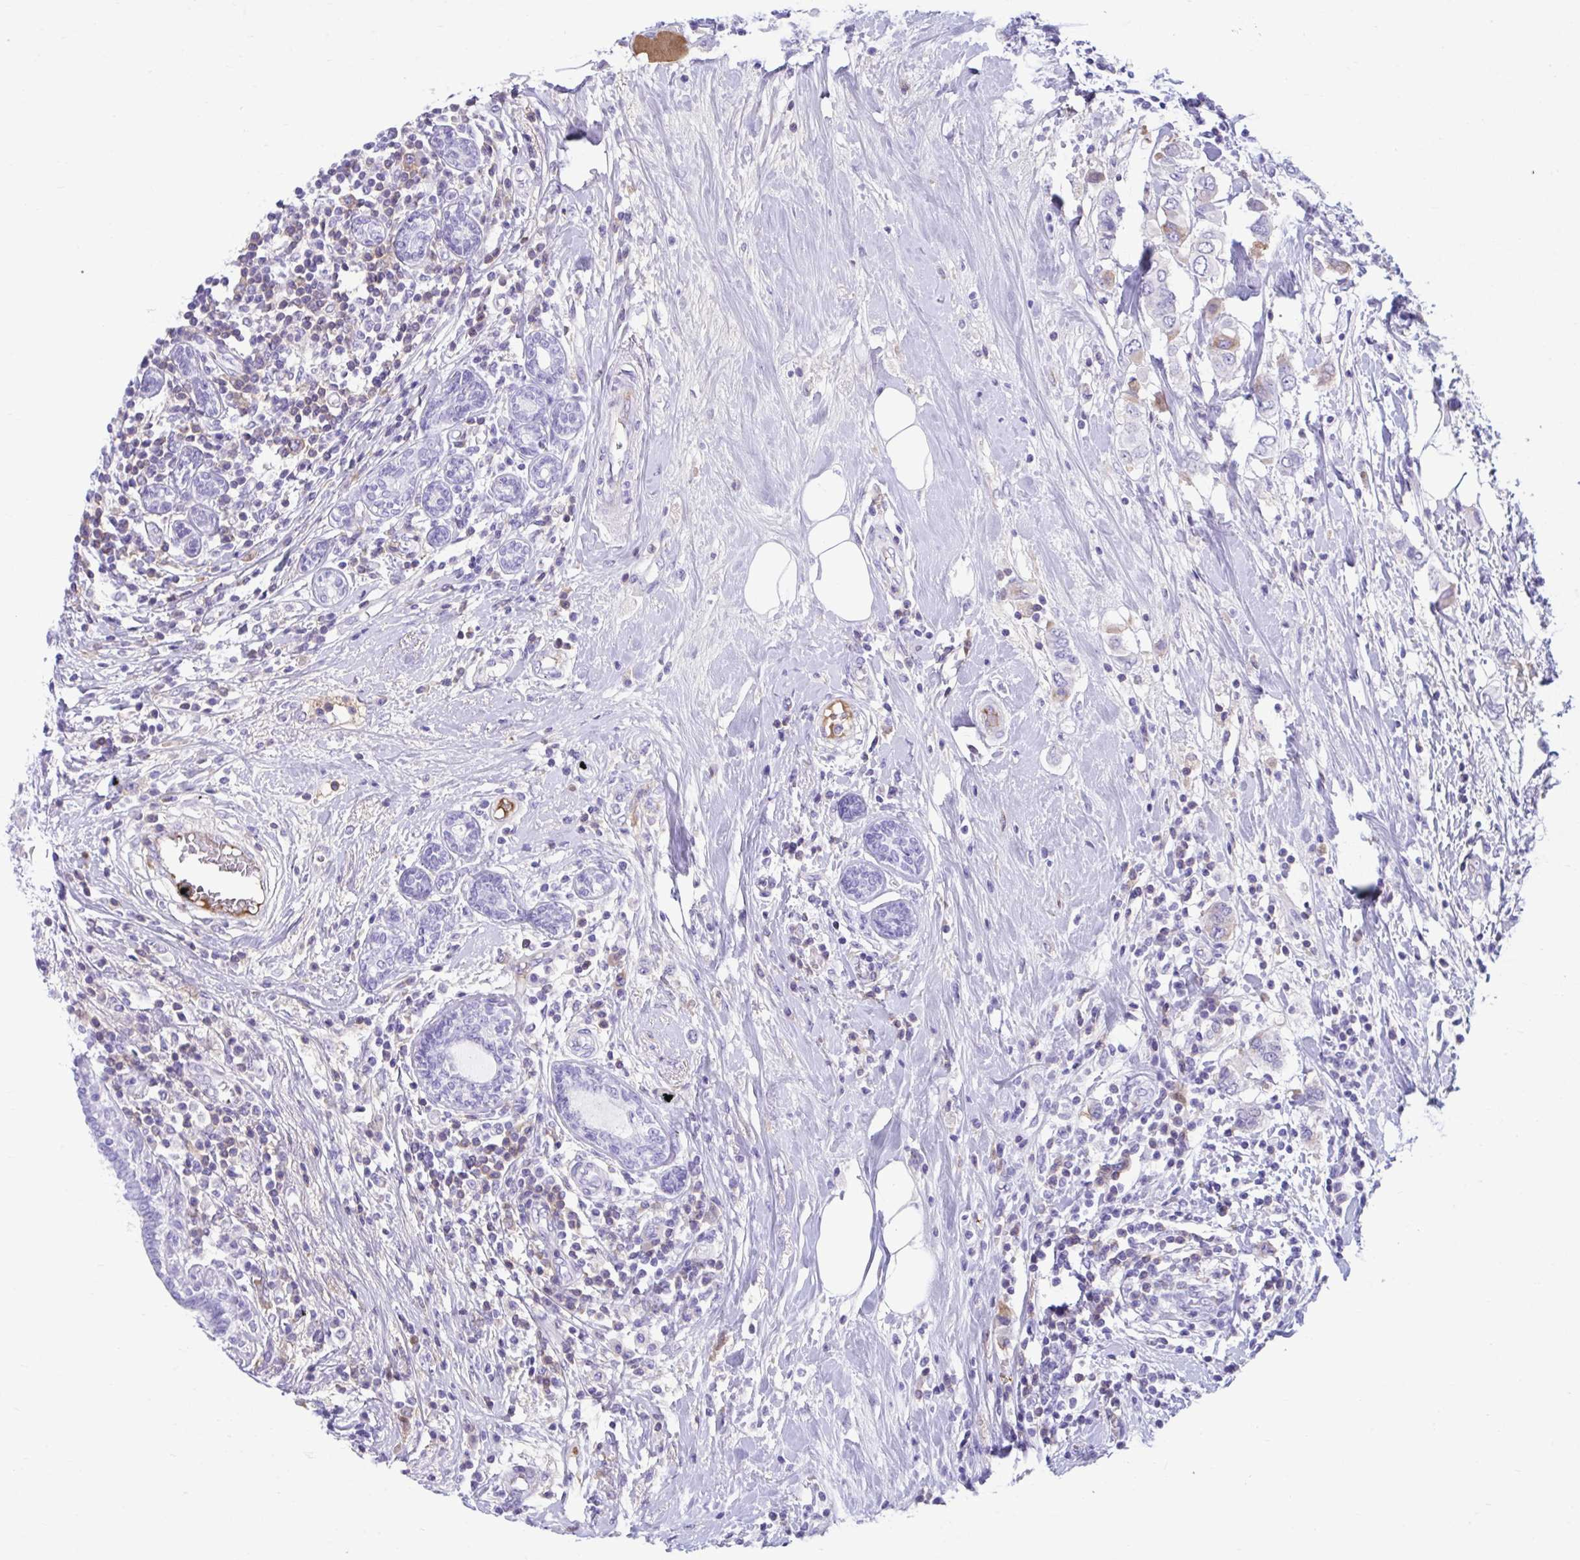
{"staining": {"intensity": "weak", "quantity": "<25%", "location": "cytoplasmic/membranous"}, "tissue": "breast cancer", "cell_type": "Tumor cells", "image_type": "cancer", "snomed": [{"axis": "morphology", "description": "Lobular carcinoma"}, {"axis": "topography", "description": "Breast"}], "caption": "Immunohistochemistry micrograph of neoplastic tissue: breast lobular carcinoma stained with DAB exhibits no significant protein staining in tumor cells.", "gene": "SMIM9", "patient": {"sex": "female", "age": 51}}